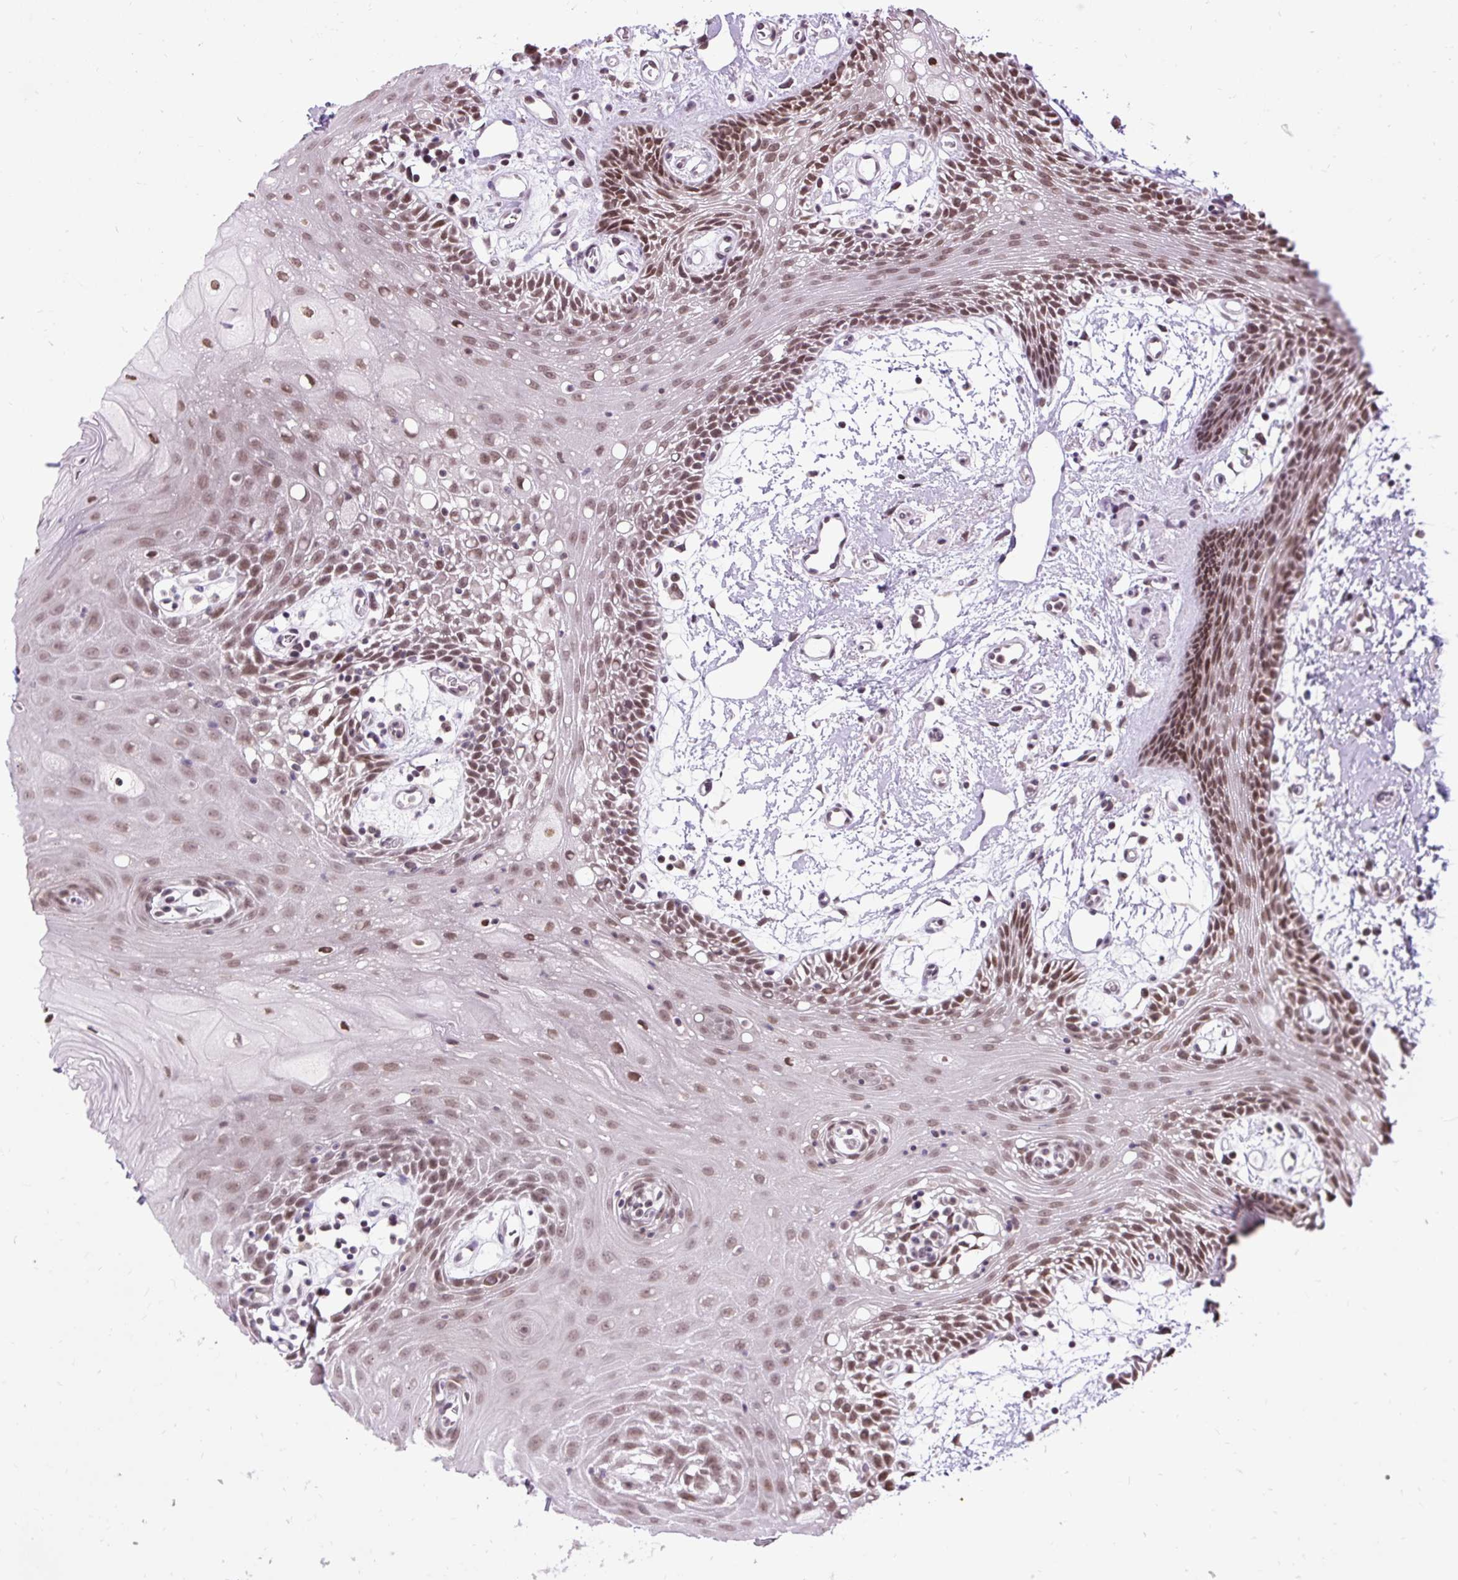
{"staining": {"intensity": "moderate", "quantity": ">75%", "location": "nuclear"}, "tissue": "oral mucosa", "cell_type": "Squamous epithelial cells", "image_type": "normal", "snomed": [{"axis": "morphology", "description": "Normal tissue, NOS"}, {"axis": "topography", "description": "Oral tissue"}], "caption": "Oral mucosa stained with DAB immunohistochemistry (IHC) exhibits medium levels of moderate nuclear staining in about >75% of squamous epithelial cells. (Brightfield microscopy of DAB IHC at high magnification).", "gene": "ZNF672", "patient": {"sex": "female", "age": 59}}